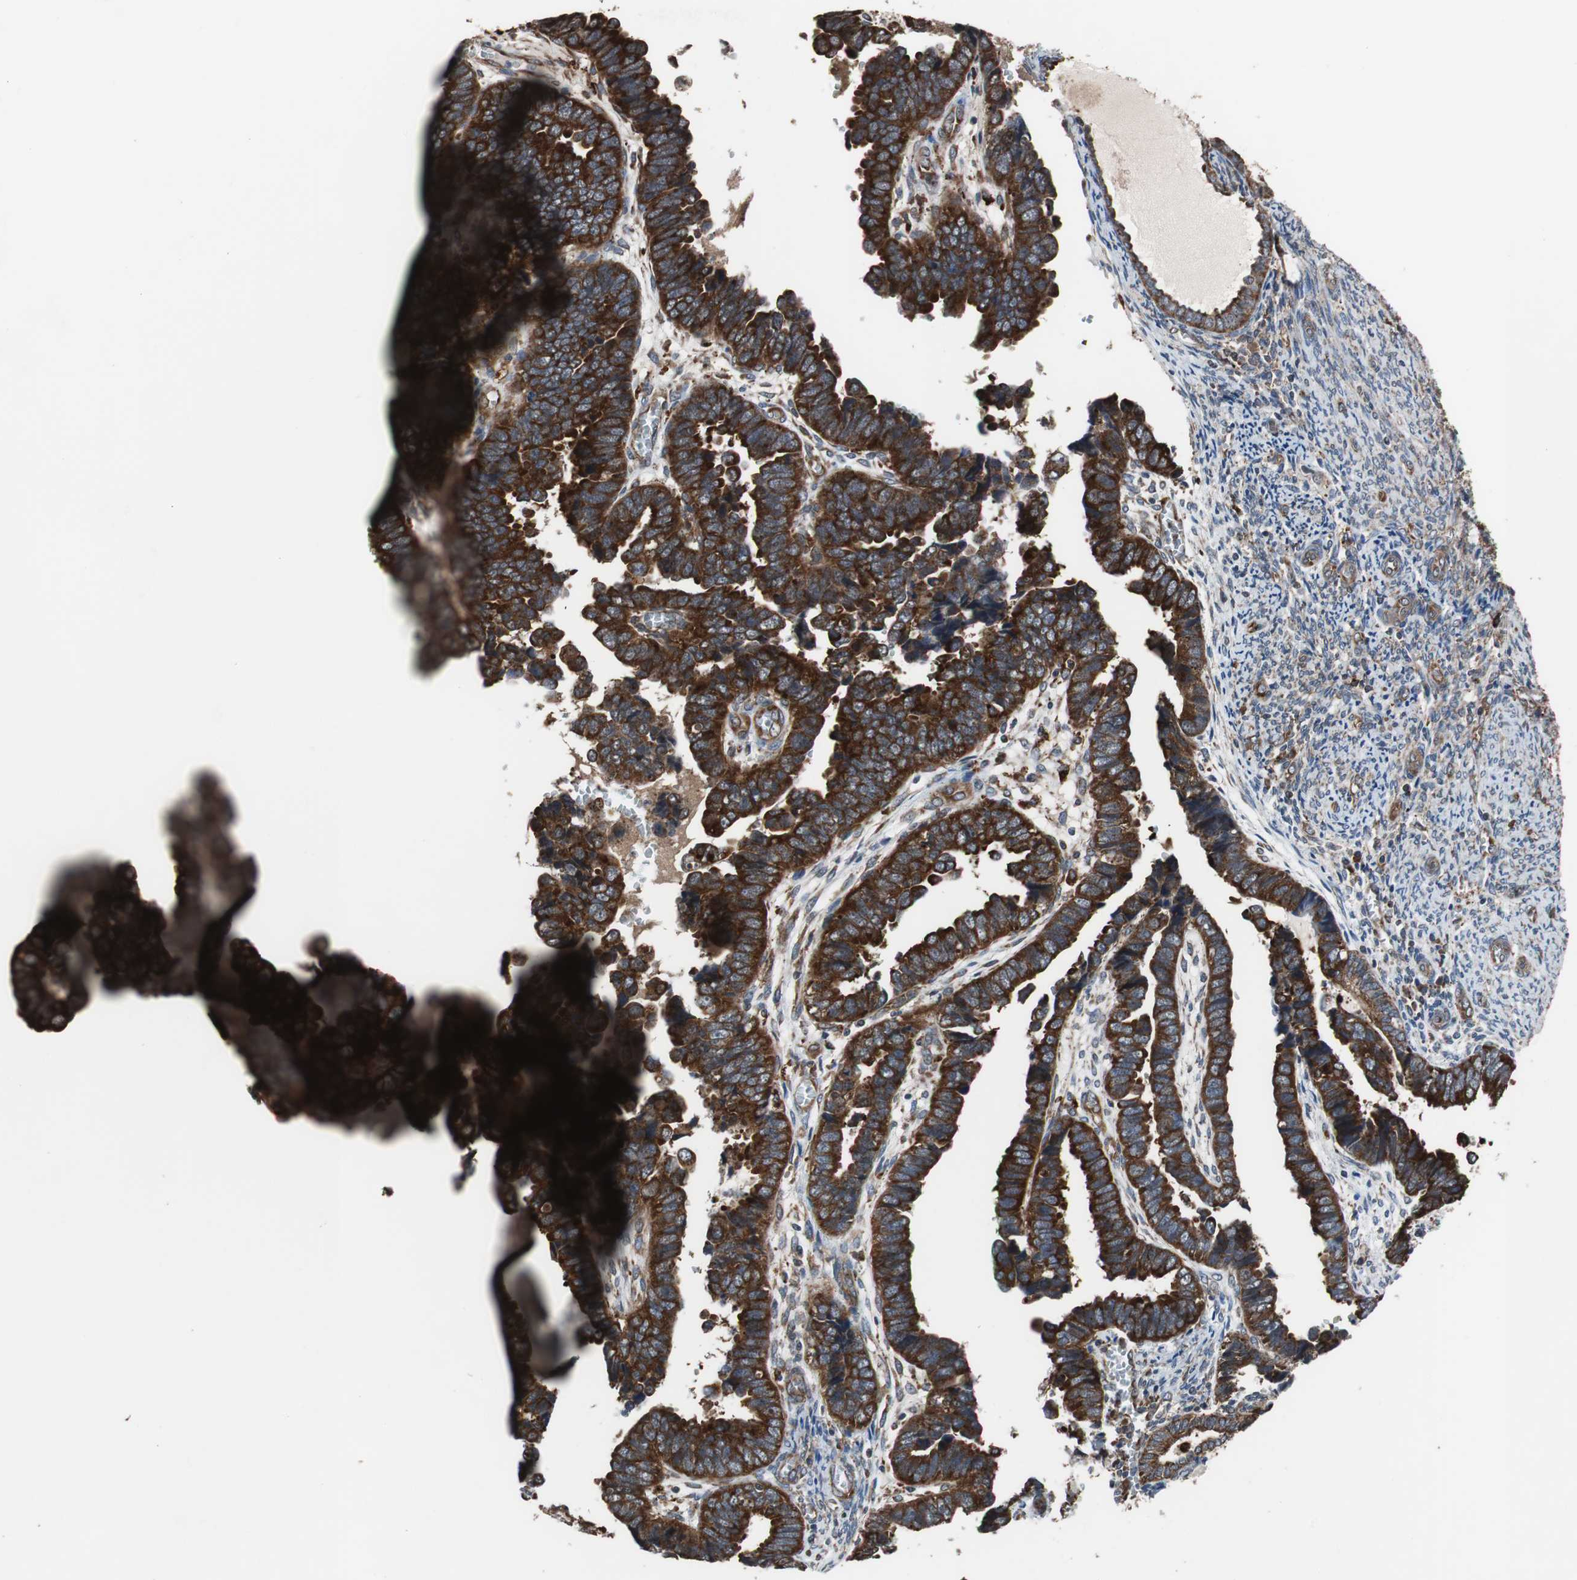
{"staining": {"intensity": "strong", "quantity": ">75%", "location": "cytoplasmic/membranous"}, "tissue": "endometrial cancer", "cell_type": "Tumor cells", "image_type": "cancer", "snomed": [{"axis": "morphology", "description": "Adenocarcinoma, NOS"}, {"axis": "topography", "description": "Endometrium"}], "caption": "Endometrial adenocarcinoma stained with DAB (3,3'-diaminobenzidine) immunohistochemistry exhibits high levels of strong cytoplasmic/membranous expression in about >75% of tumor cells.", "gene": "USP10", "patient": {"sex": "female", "age": 75}}